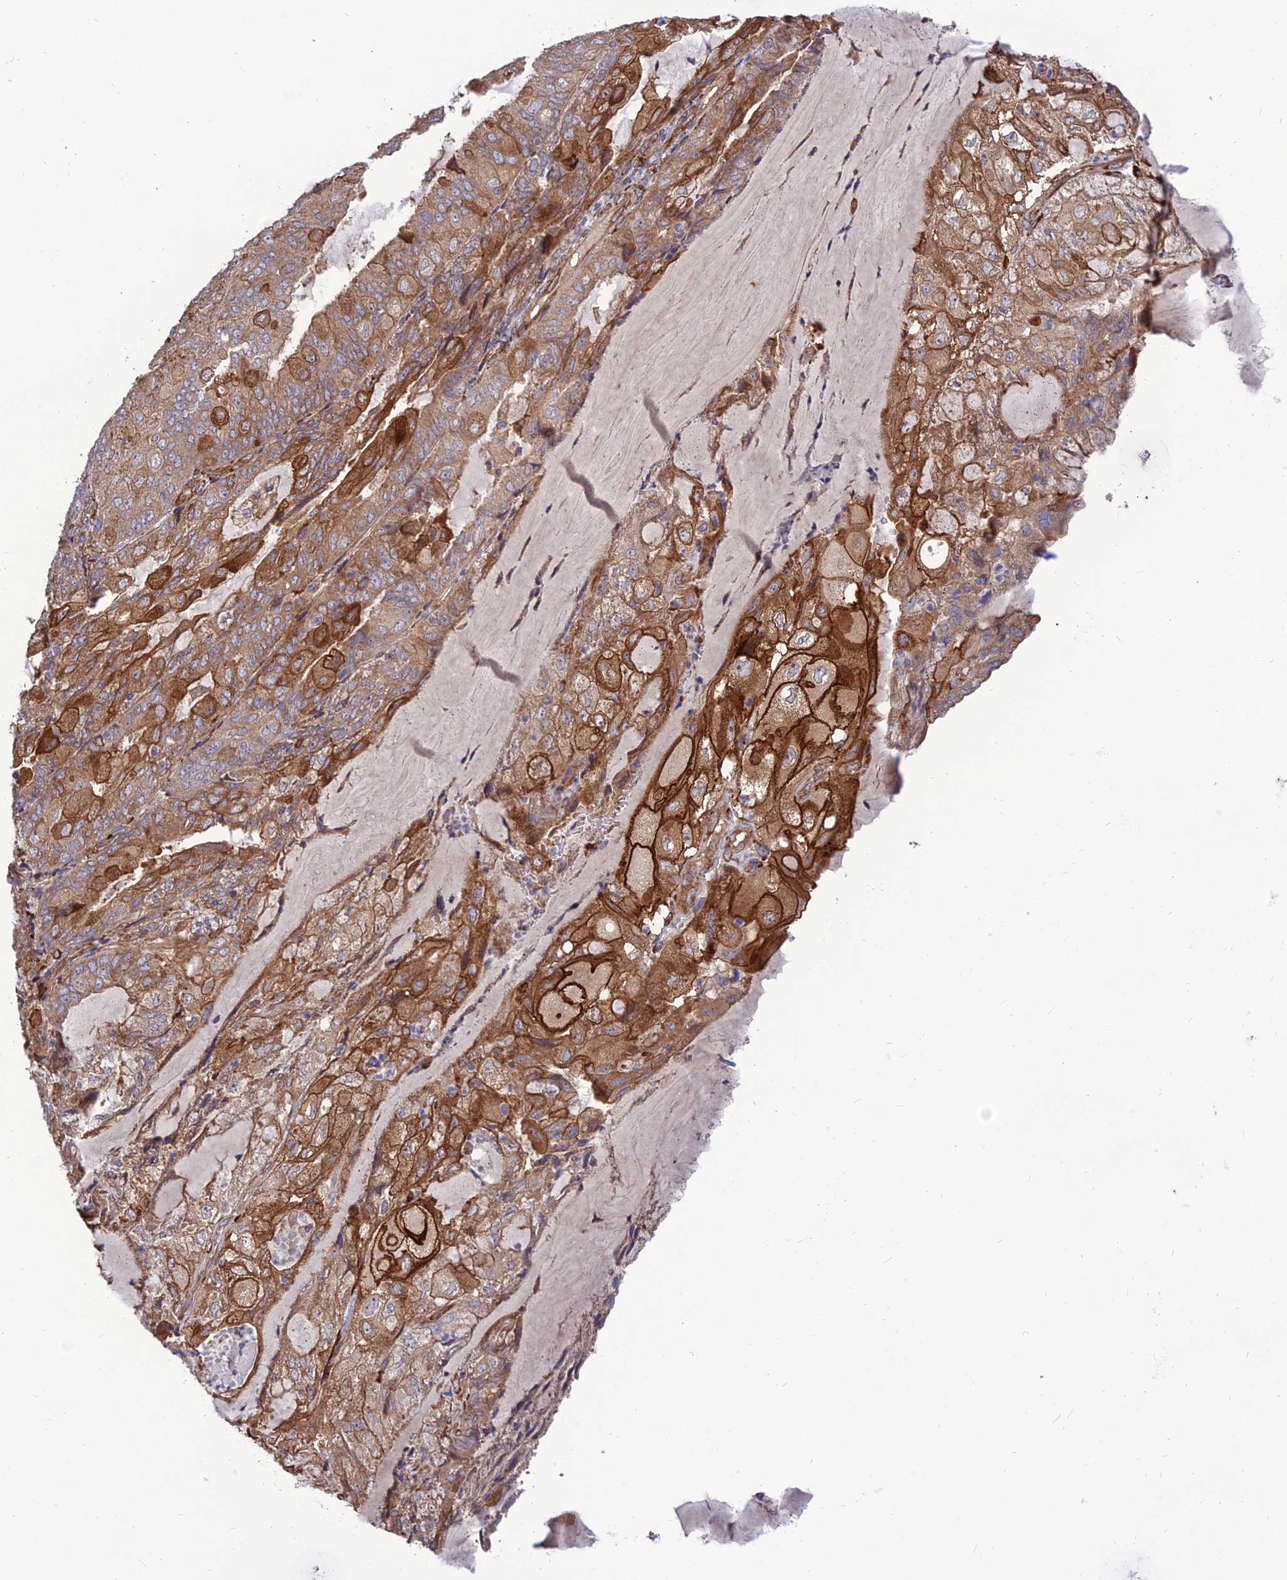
{"staining": {"intensity": "strong", "quantity": "25%-75%", "location": "cytoplasmic/membranous"}, "tissue": "endometrial cancer", "cell_type": "Tumor cells", "image_type": "cancer", "snomed": [{"axis": "morphology", "description": "Adenocarcinoma, NOS"}, {"axis": "topography", "description": "Endometrium"}], "caption": "Immunohistochemical staining of human endometrial cancer (adenocarcinoma) exhibits high levels of strong cytoplasmic/membranous expression in about 25%-75% of tumor cells.", "gene": "CRTAP", "patient": {"sex": "female", "age": 81}}